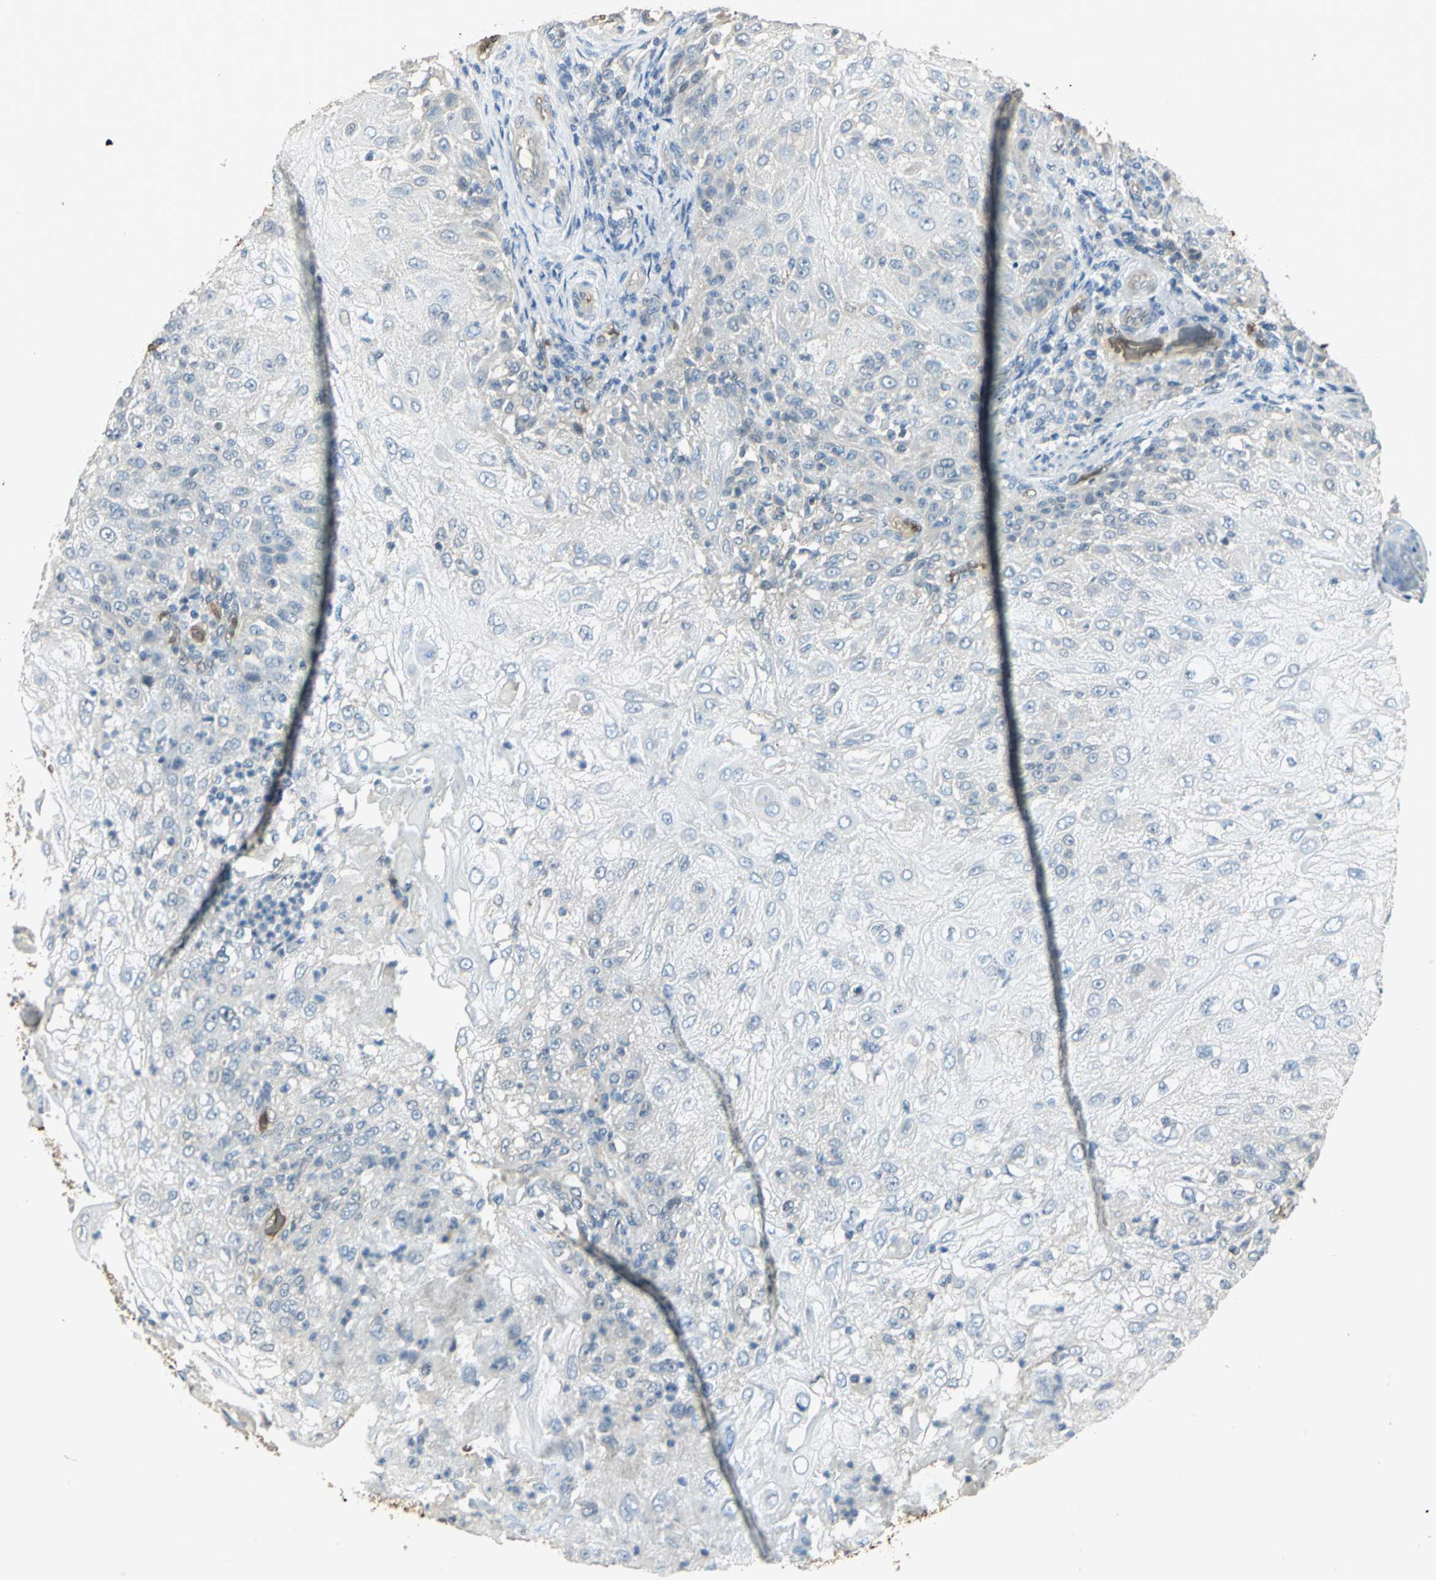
{"staining": {"intensity": "weak", "quantity": "<25%", "location": "cytoplasmic/membranous"}, "tissue": "skin cancer", "cell_type": "Tumor cells", "image_type": "cancer", "snomed": [{"axis": "morphology", "description": "Normal tissue, NOS"}, {"axis": "morphology", "description": "Squamous cell carcinoma, NOS"}, {"axis": "topography", "description": "Skin"}], "caption": "Skin cancer was stained to show a protein in brown. There is no significant expression in tumor cells. The staining is performed using DAB (3,3'-diaminobenzidine) brown chromogen with nuclei counter-stained in using hematoxylin.", "gene": "DDAH1", "patient": {"sex": "female", "age": 83}}